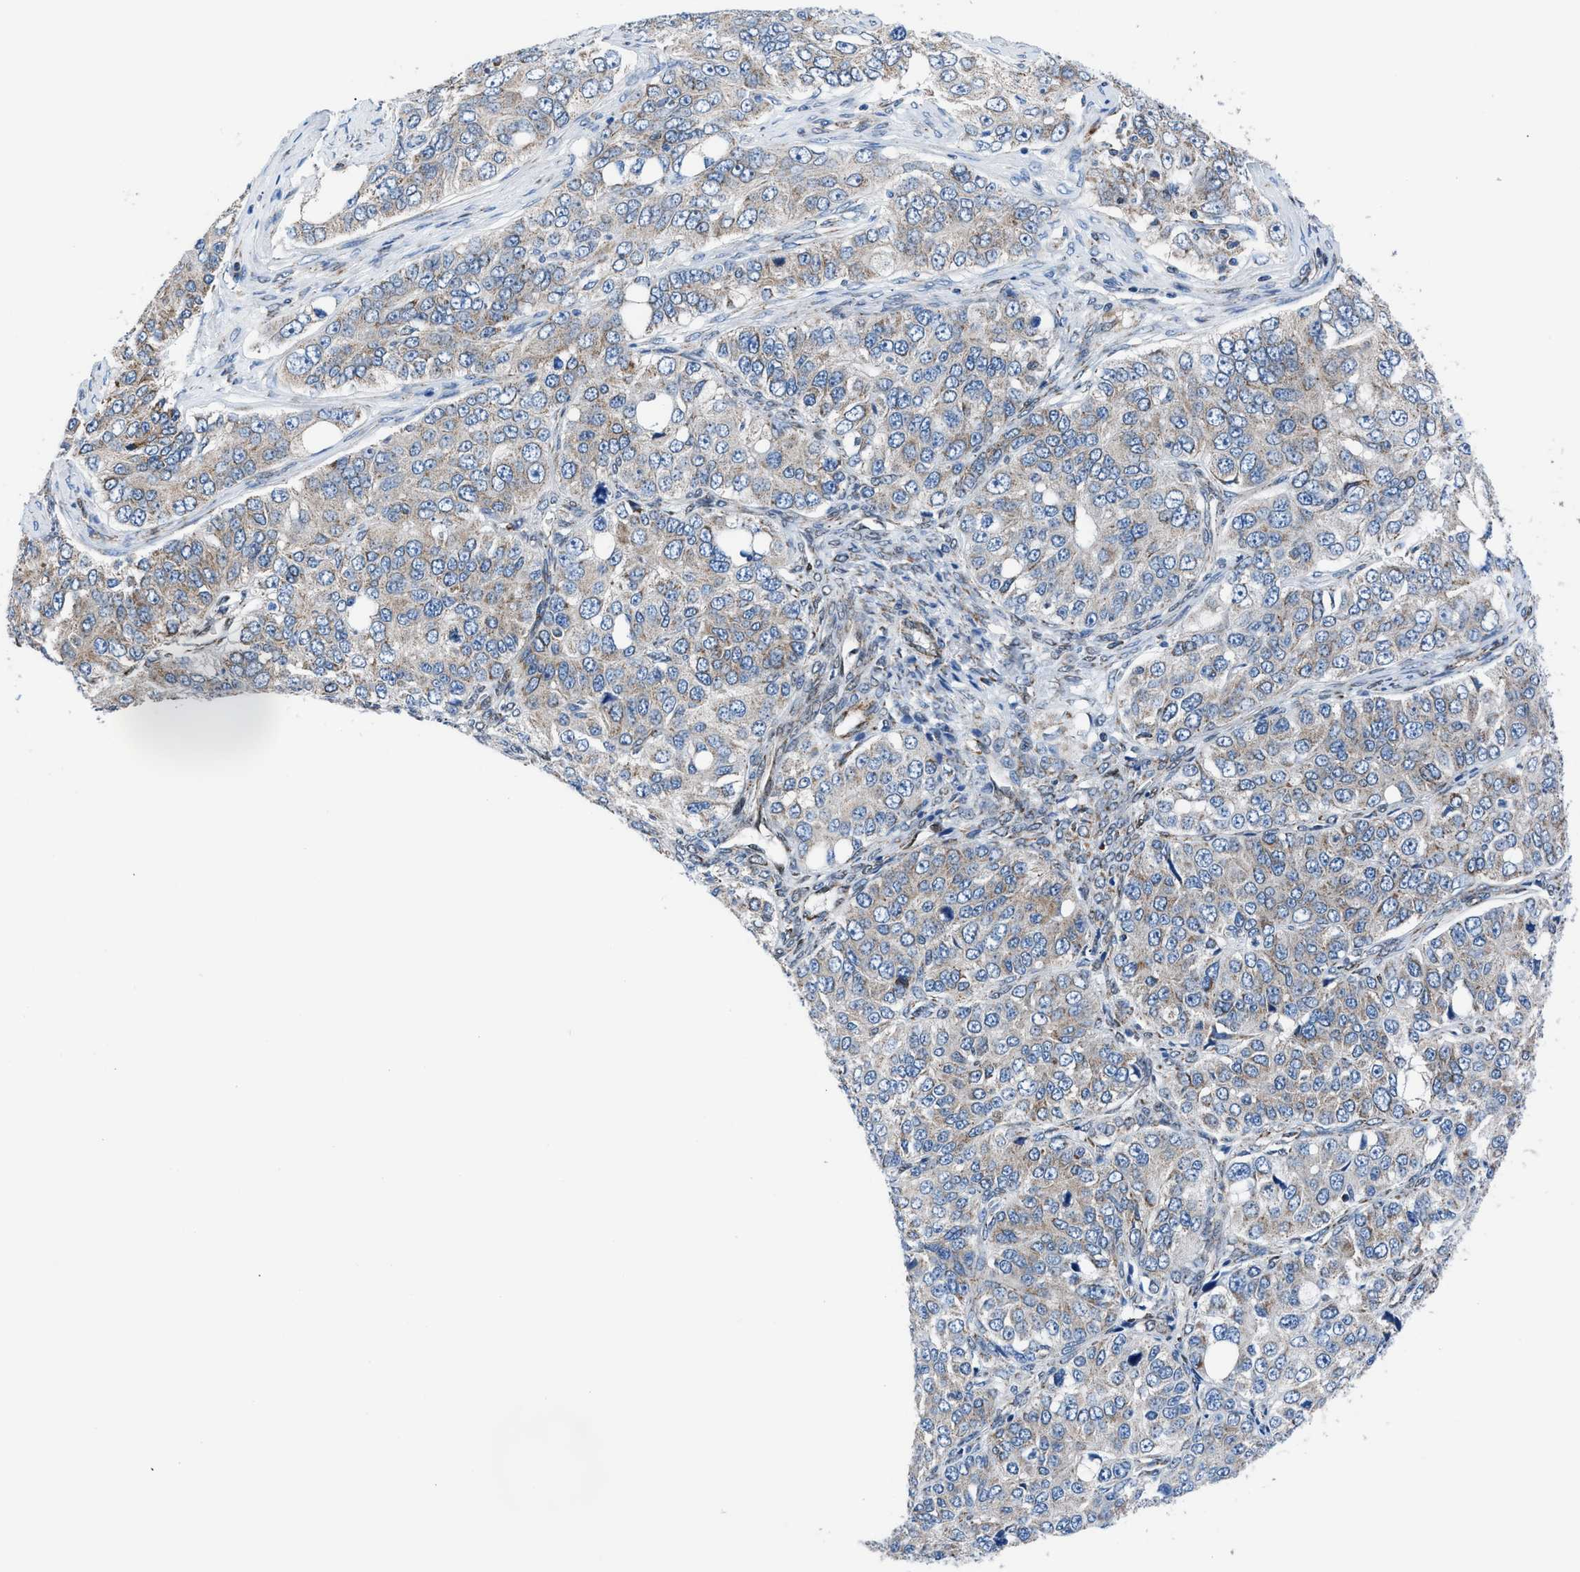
{"staining": {"intensity": "weak", "quantity": "<25%", "location": "cytoplasmic/membranous"}, "tissue": "ovarian cancer", "cell_type": "Tumor cells", "image_type": "cancer", "snomed": [{"axis": "morphology", "description": "Carcinoma, endometroid"}, {"axis": "topography", "description": "Ovary"}], "caption": "This is an immunohistochemistry photomicrograph of ovarian cancer. There is no expression in tumor cells.", "gene": "LMO2", "patient": {"sex": "female", "age": 51}}